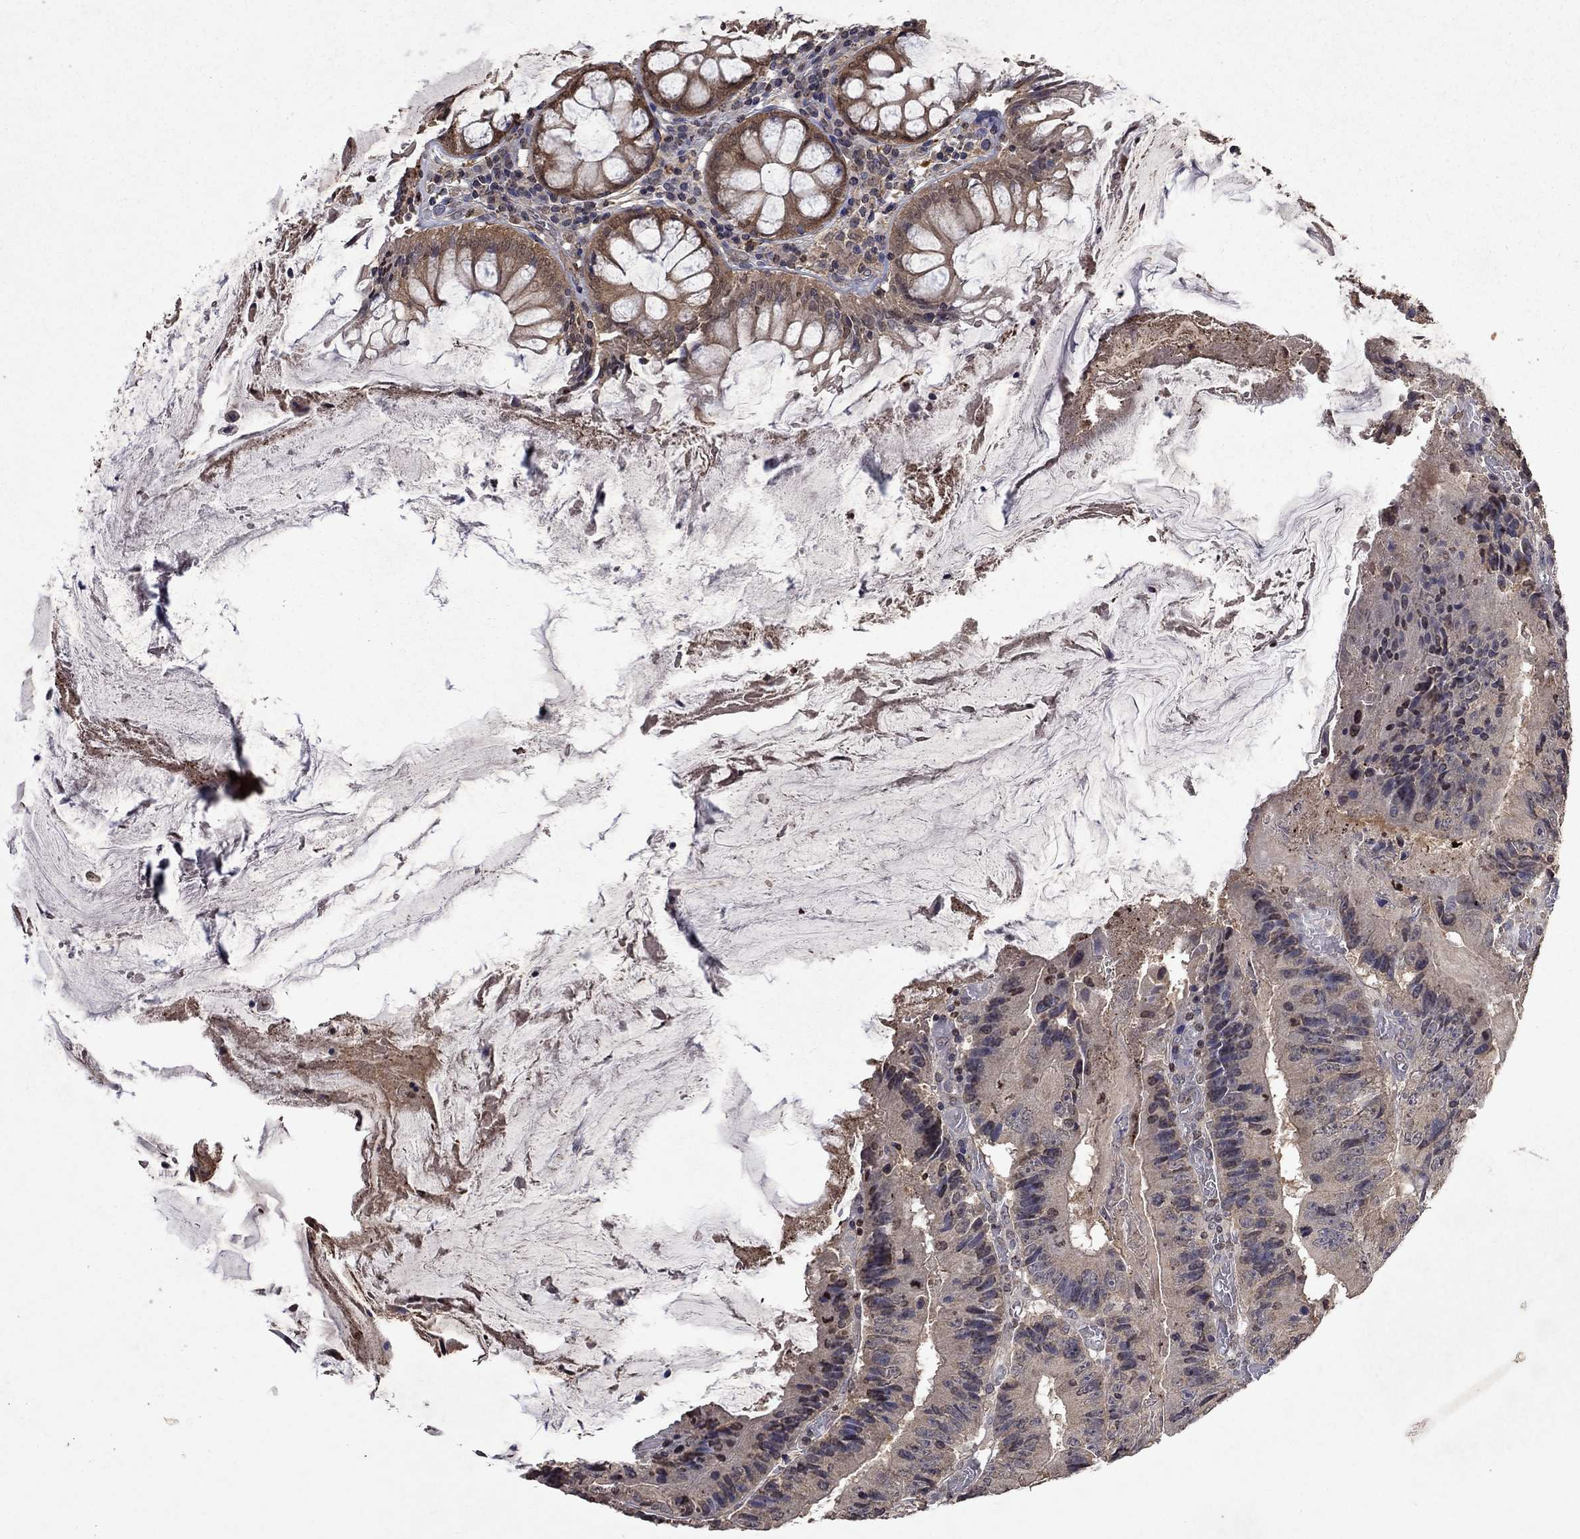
{"staining": {"intensity": "moderate", "quantity": "<25%", "location": "cytoplasmic/membranous"}, "tissue": "colorectal cancer", "cell_type": "Tumor cells", "image_type": "cancer", "snomed": [{"axis": "morphology", "description": "Adenocarcinoma, NOS"}, {"axis": "topography", "description": "Colon"}], "caption": "Human adenocarcinoma (colorectal) stained with a brown dye displays moderate cytoplasmic/membranous positive staining in about <25% of tumor cells.", "gene": "TTC38", "patient": {"sex": "female", "age": 86}}